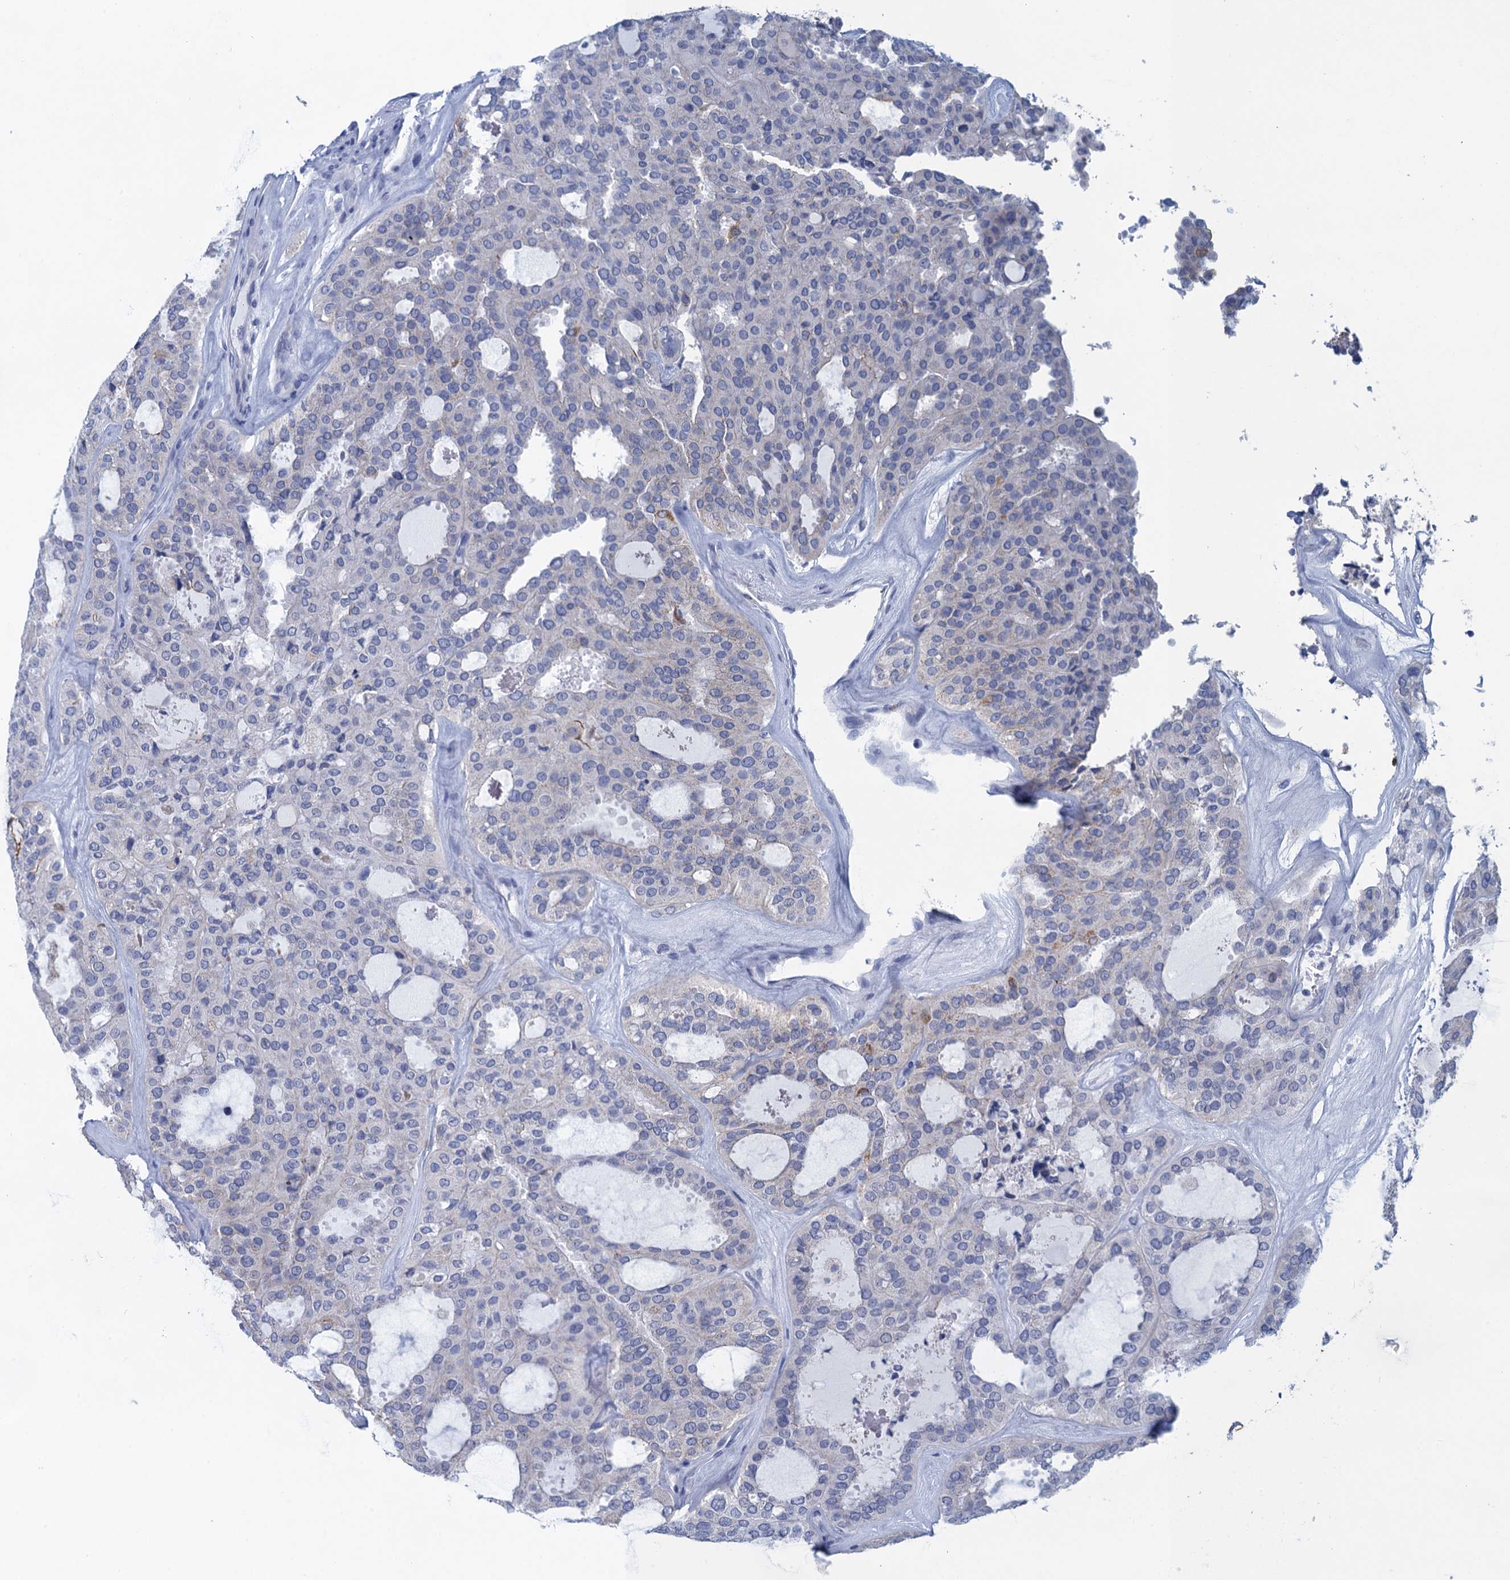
{"staining": {"intensity": "negative", "quantity": "none", "location": "none"}, "tissue": "thyroid cancer", "cell_type": "Tumor cells", "image_type": "cancer", "snomed": [{"axis": "morphology", "description": "Follicular adenoma carcinoma, NOS"}, {"axis": "topography", "description": "Thyroid gland"}], "caption": "The immunohistochemistry micrograph has no significant positivity in tumor cells of follicular adenoma carcinoma (thyroid) tissue.", "gene": "SCEL", "patient": {"sex": "male", "age": 75}}